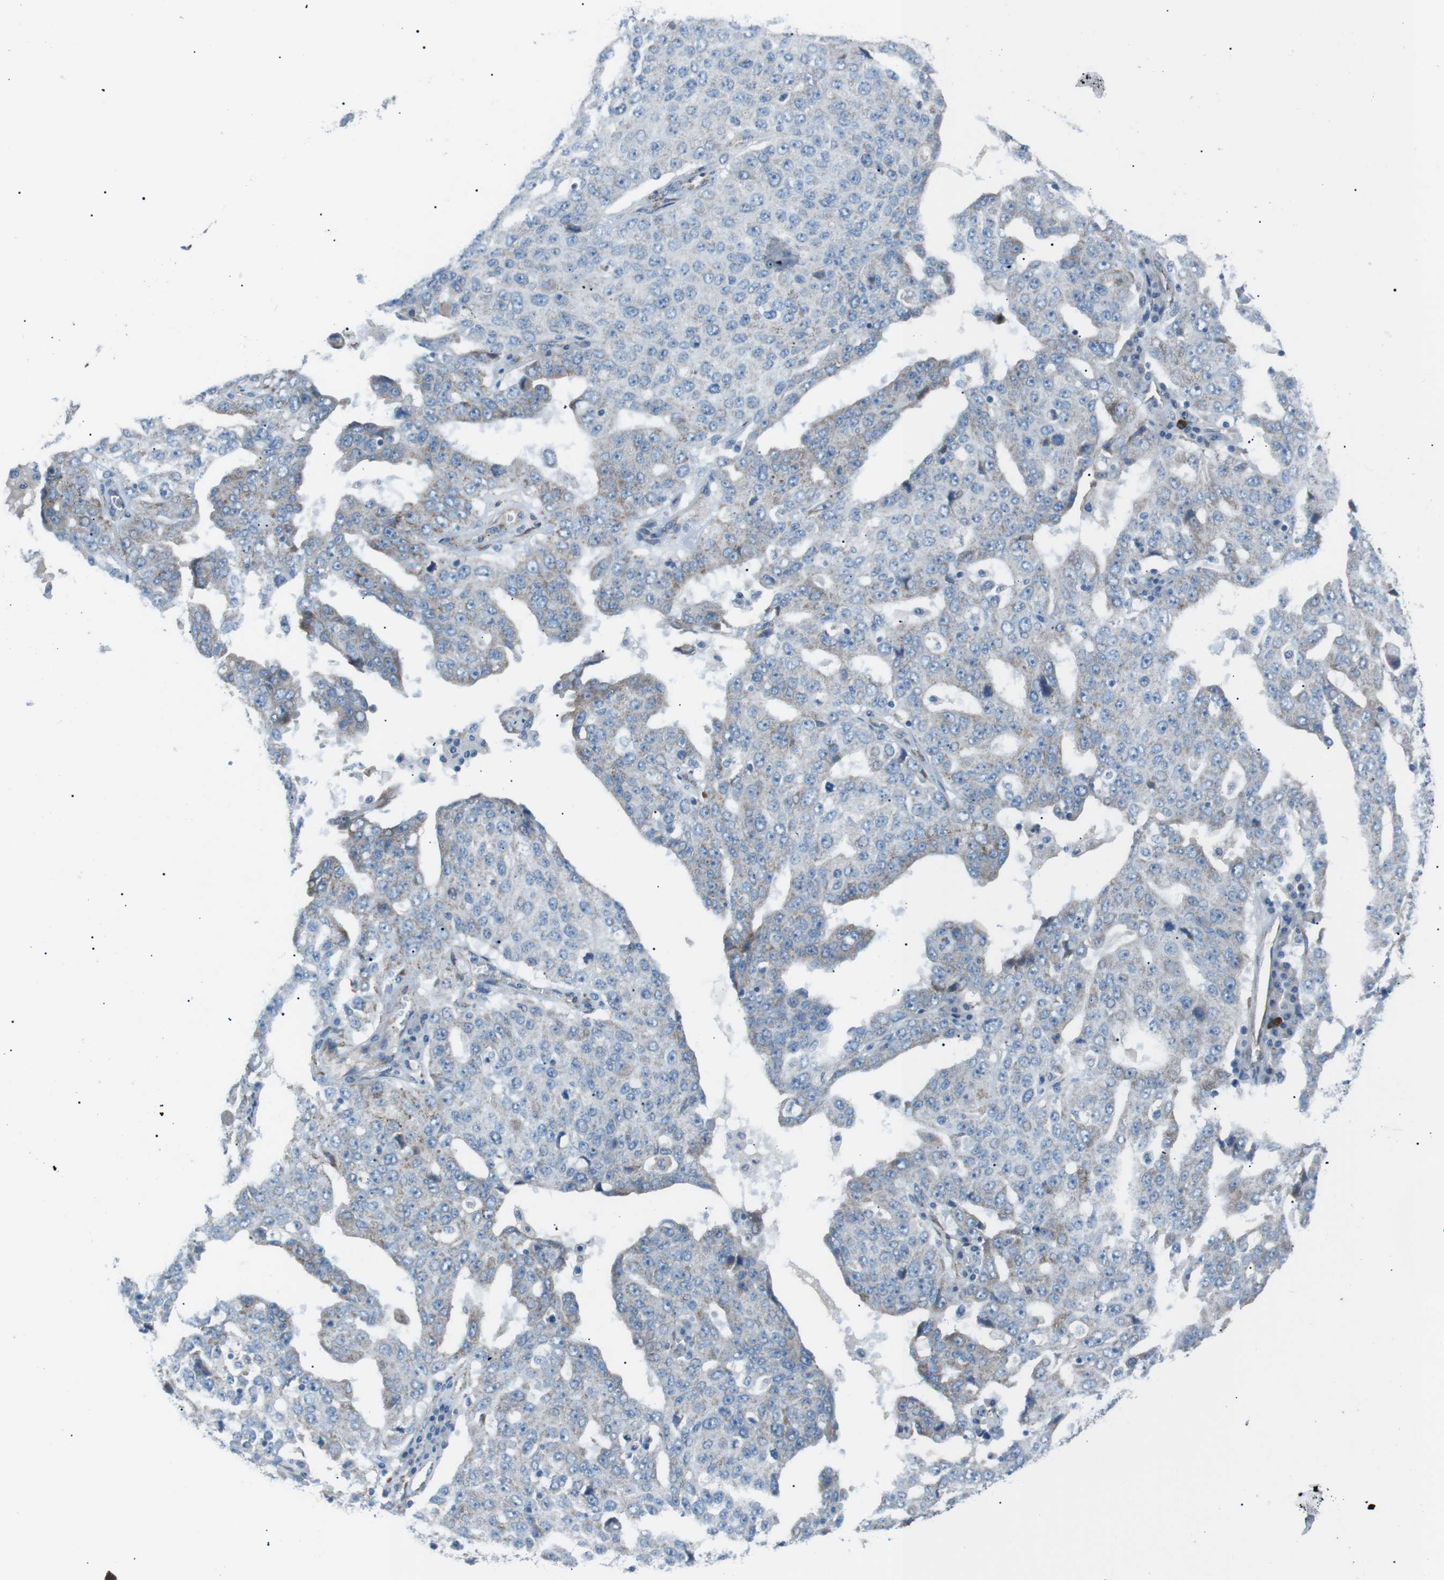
{"staining": {"intensity": "negative", "quantity": "none", "location": "none"}, "tissue": "ovarian cancer", "cell_type": "Tumor cells", "image_type": "cancer", "snomed": [{"axis": "morphology", "description": "Carcinoma, endometroid"}, {"axis": "topography", "description": "Ovary"}], "caption": "Ovarian endometroid carcinoma stained for a protein using IHC demonstrates no staining tumor cells.", "gene": "MTARC2", "patient": {"sex": "female", "age": 62}}